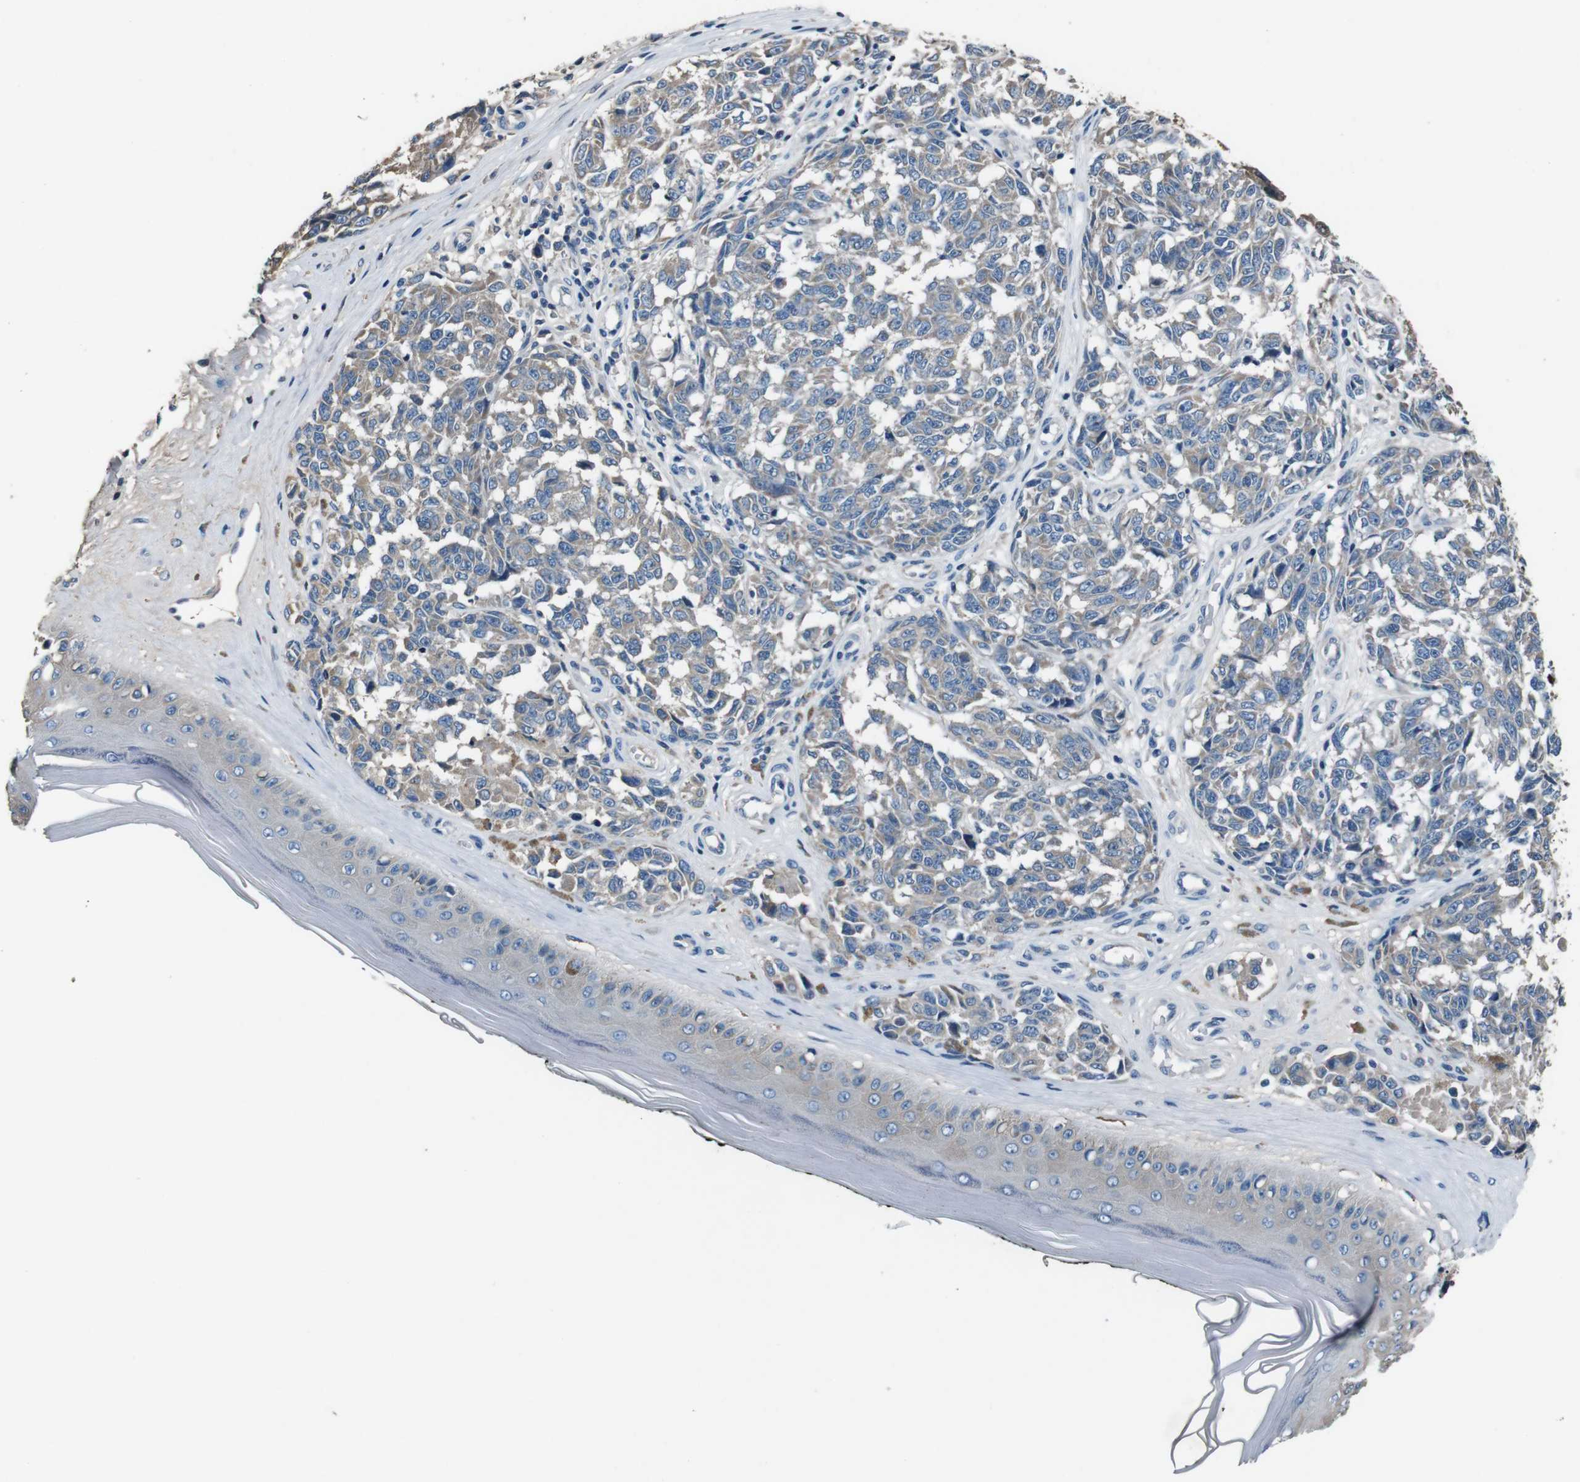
{"staining": {"intensity": "weak", "quantity": ">75%", "location": "cytoplasmic/membranous"}, "tissue": "melanoma", "cell_type": "Tumor cells", "image_type": "cancer", "snomed": [{"axis": "morphology", "description": "Malignant melanoma, NOS"}, {"axis": "topography", "description": "Skin"}], "caption": "Human melanoma stained for a protein (brown) shows weak cytoplasmic/membranous positive staining in about >75% of tumor cells.", "gene": "LEP", "patient": {"sex": "female", "age": 64}}